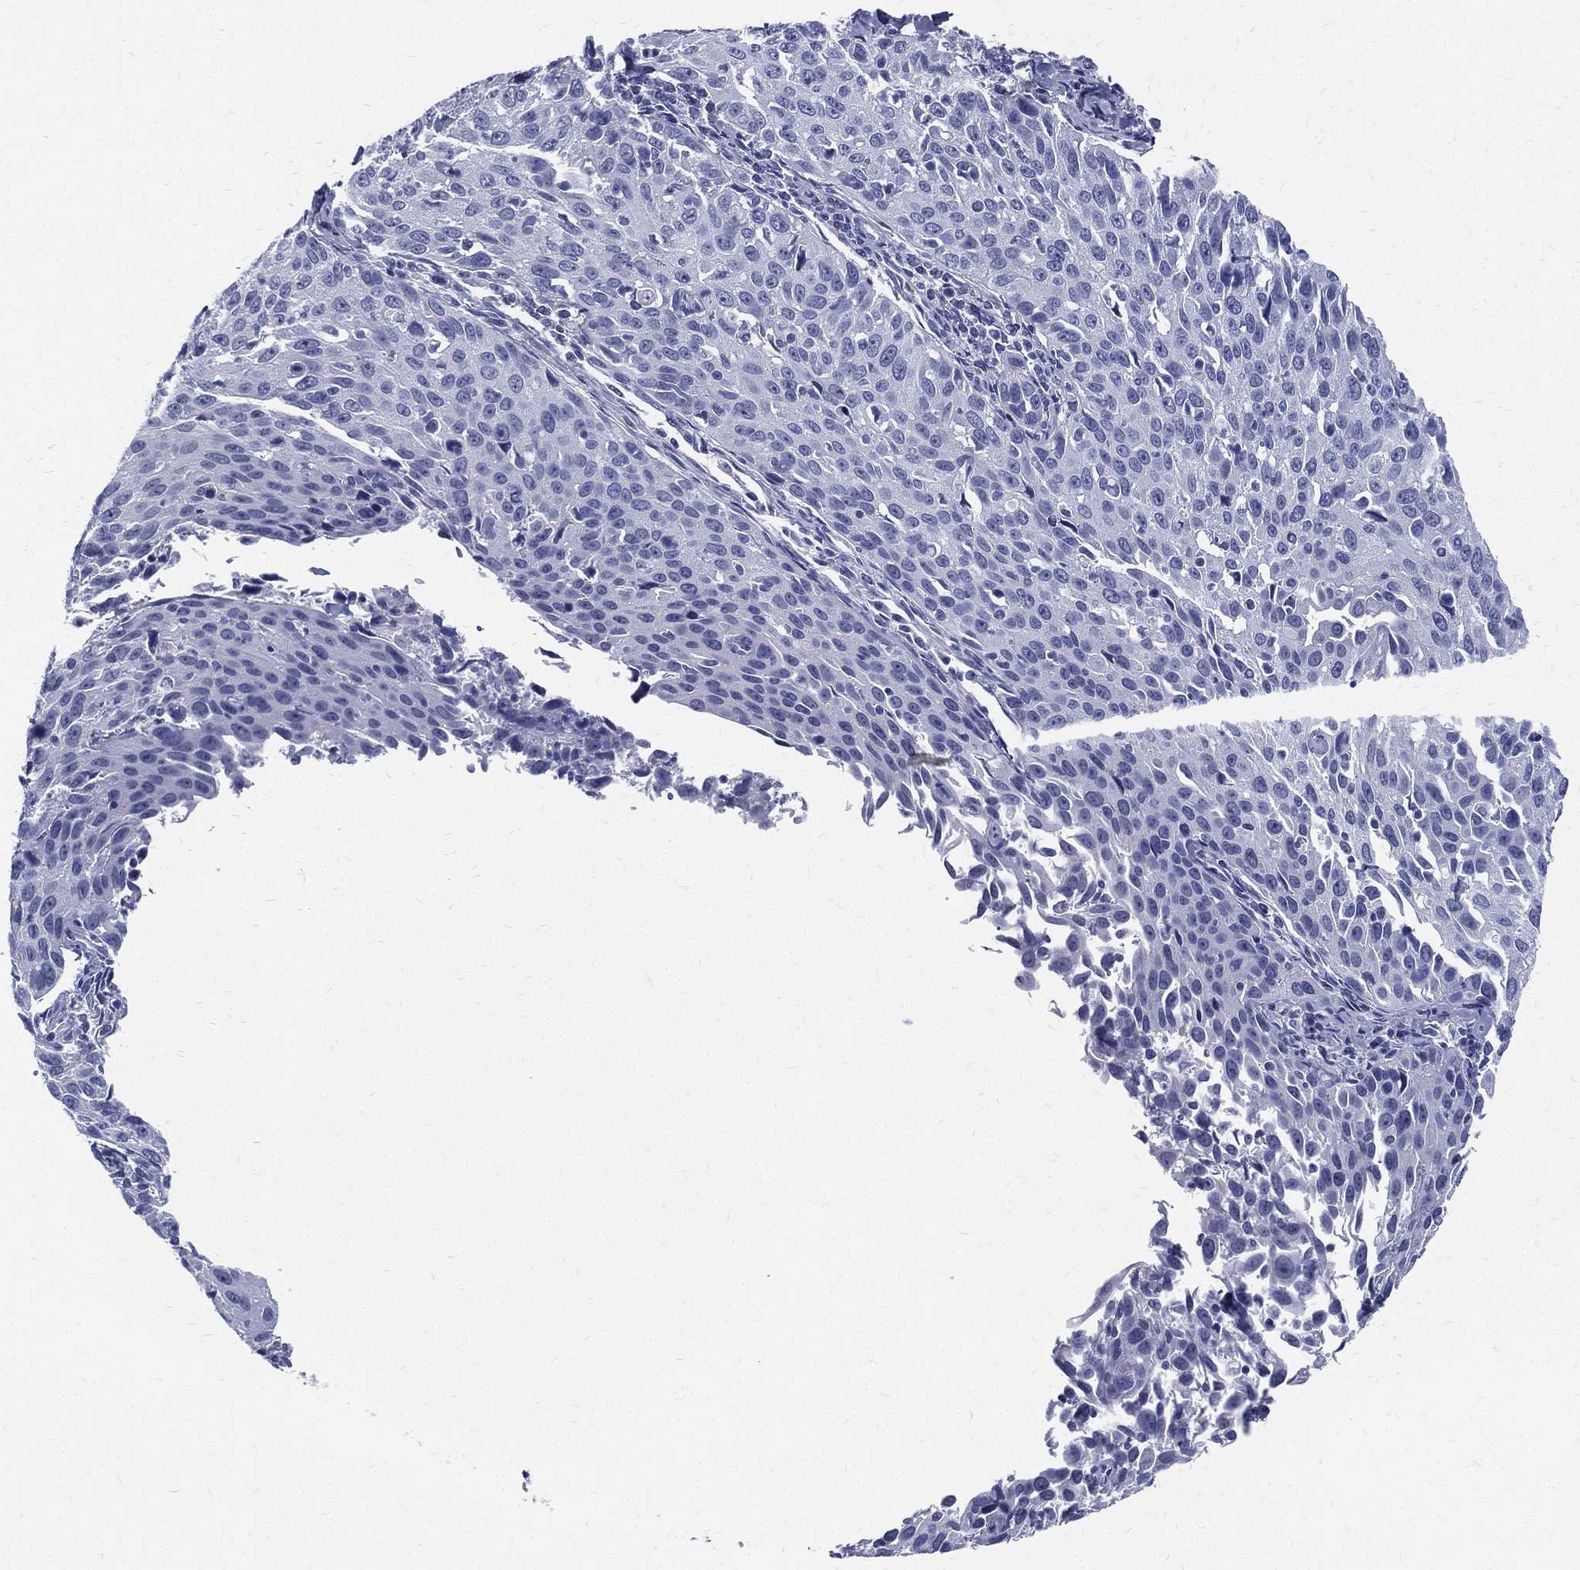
{"staining": {"intensity": "negative", "quantity": "none", "location": "none"}, "tissue": "cervical cancer", "cell_type": "Tumor cells", "image_type": "cancer", "snomed": [{"axis": "morphology", "description": "Squamous cell carcinoma, NOS"}, {"axis": "topography", "description": "Cervix"}], "caption": "The histopathology image displays no significant expression in tumor cells of cervical cancer (squamous cell carcinoma).", "gene": "RSPH4A", "patient": {"sex": "female", "age": 26}}